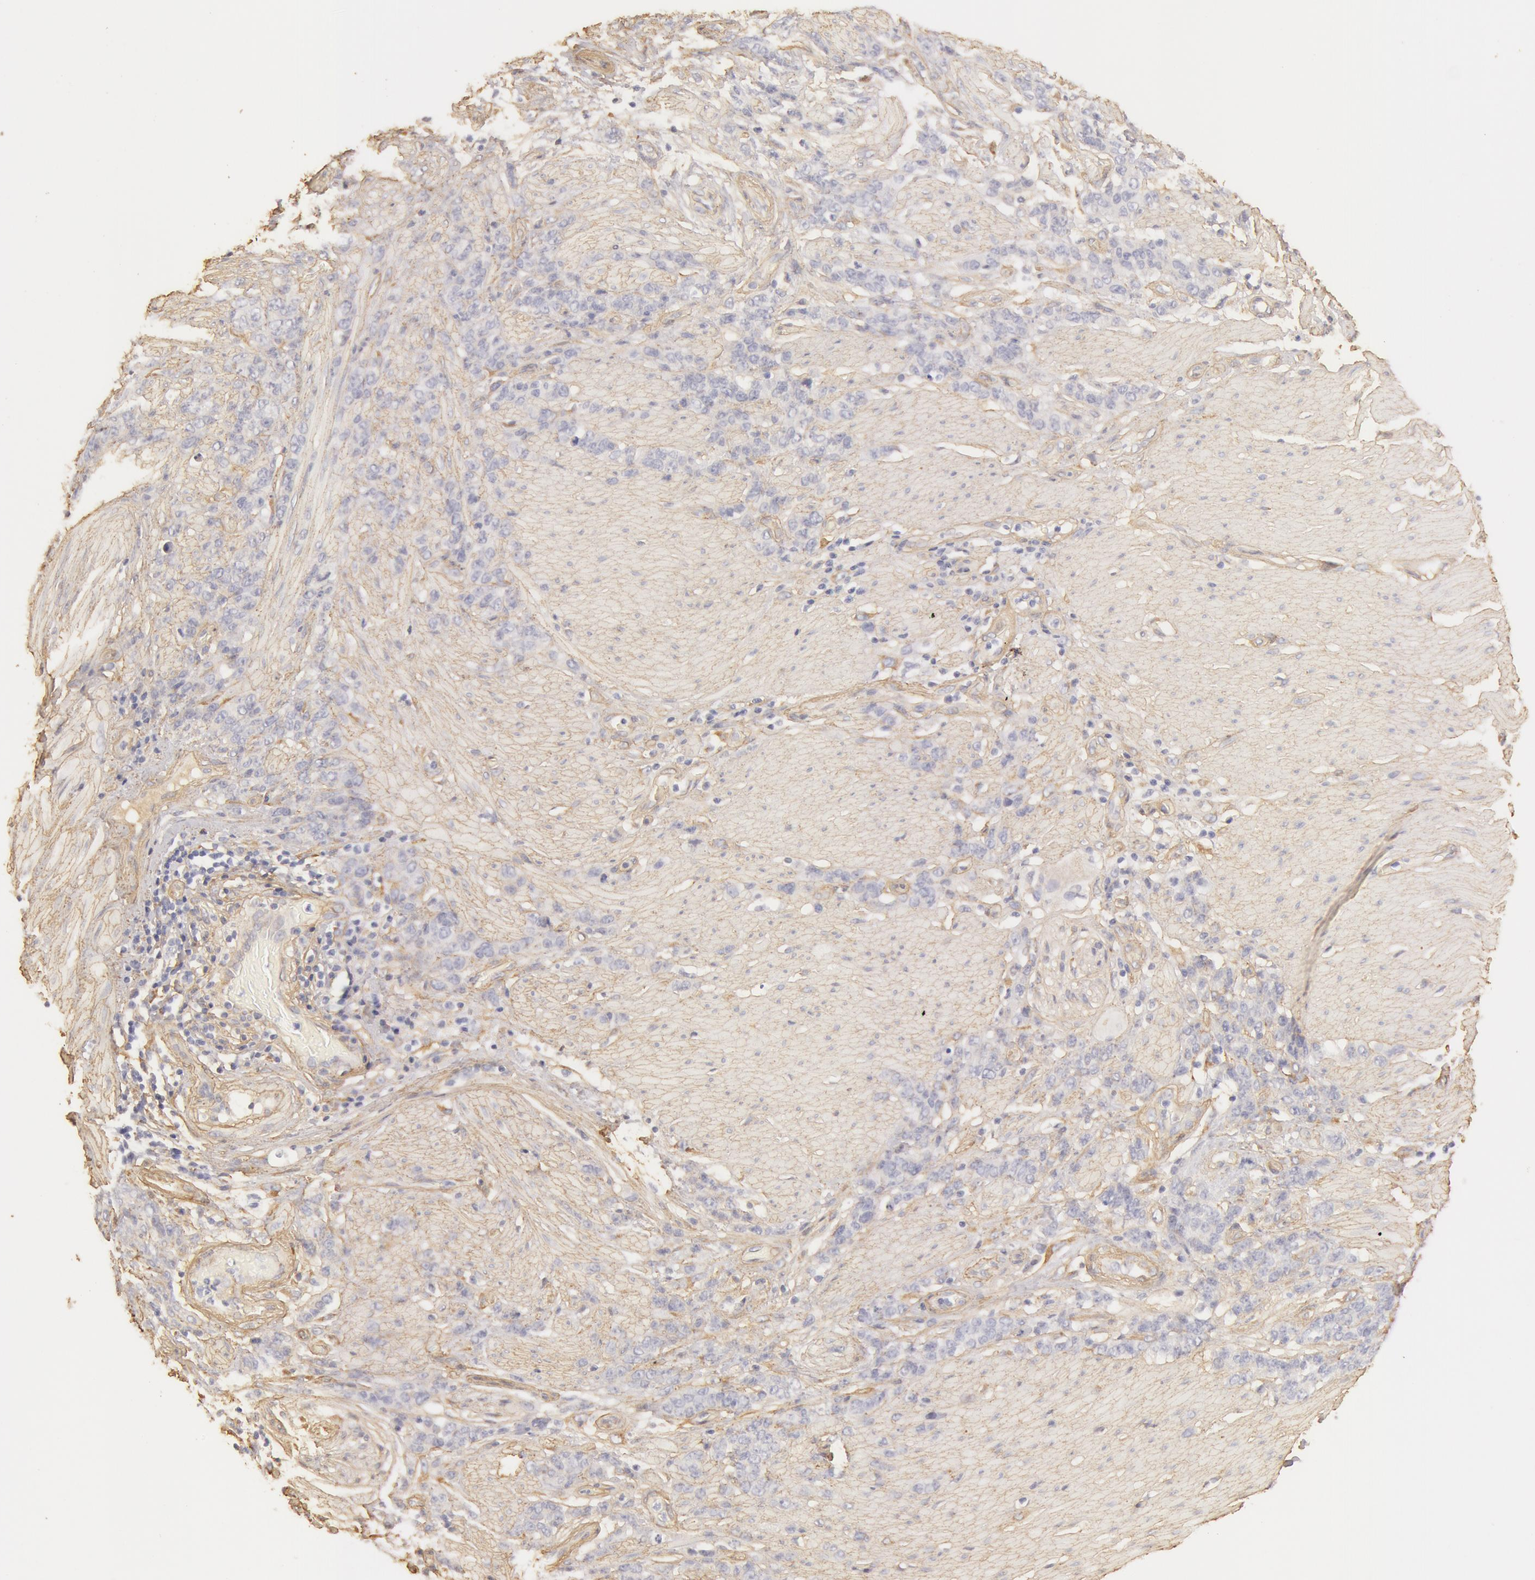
{"staining": {"intensity": "weak", "quantity": "<25%", "location": "cytoplasmic/membranous"}, "tissue": "stomach cancer", "cell_type": "Tumor cells", "image_type": "cancer", "snomed": [{"axis": "morphology", "description": "Adenocarcinoma, NOS"}, {"axis": "topography", "description": "Stomach, lower"}], "caption": "Histopathology image shows no protein staining in tumor cells of stomach cancer tissue.", "gene": "COL4A1", "patient": {"sex": "male", "age": 88}}